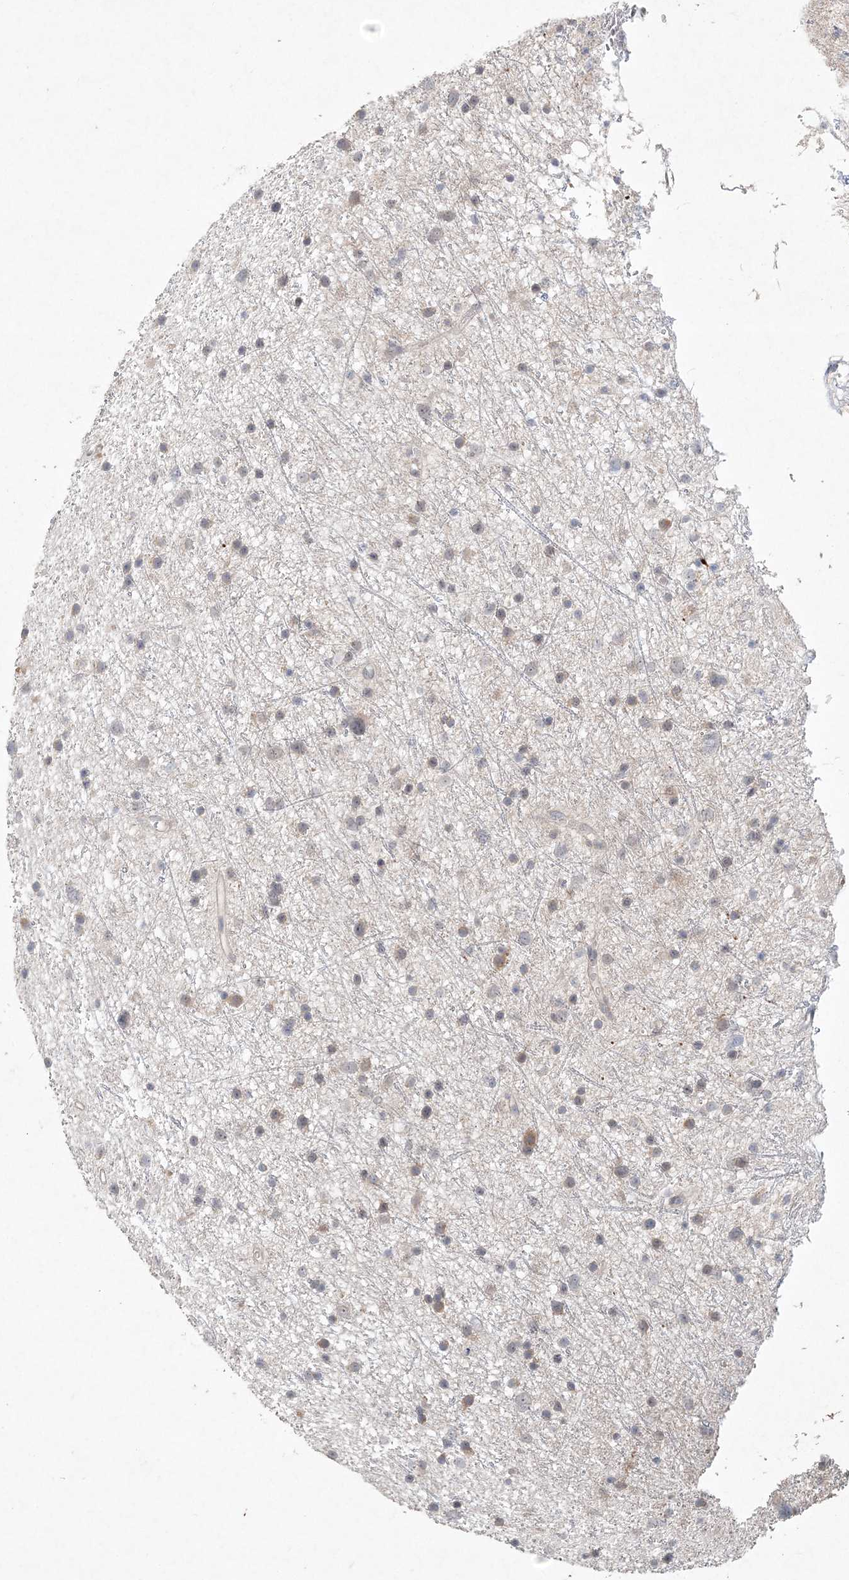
{"staining": {"intensity": "weak", "quantity": "<25%", "location": "cytoplasmic/membranous"}, "tissue": "glioma", "cell_type": "Tumor cells", "image_type": "cancer", "snomed": [{"axis": "morphology", "description": "Glioma, malignant, Low grade"}, {"axis": "topography", "description": "Cerebral cortex"}], "caption": "IHC image of human glioma stained for a protein (brown), which shows no staining in tumor cells.", "gene": "DNAH5", "patient": {"sex": "female", "age": 39}}